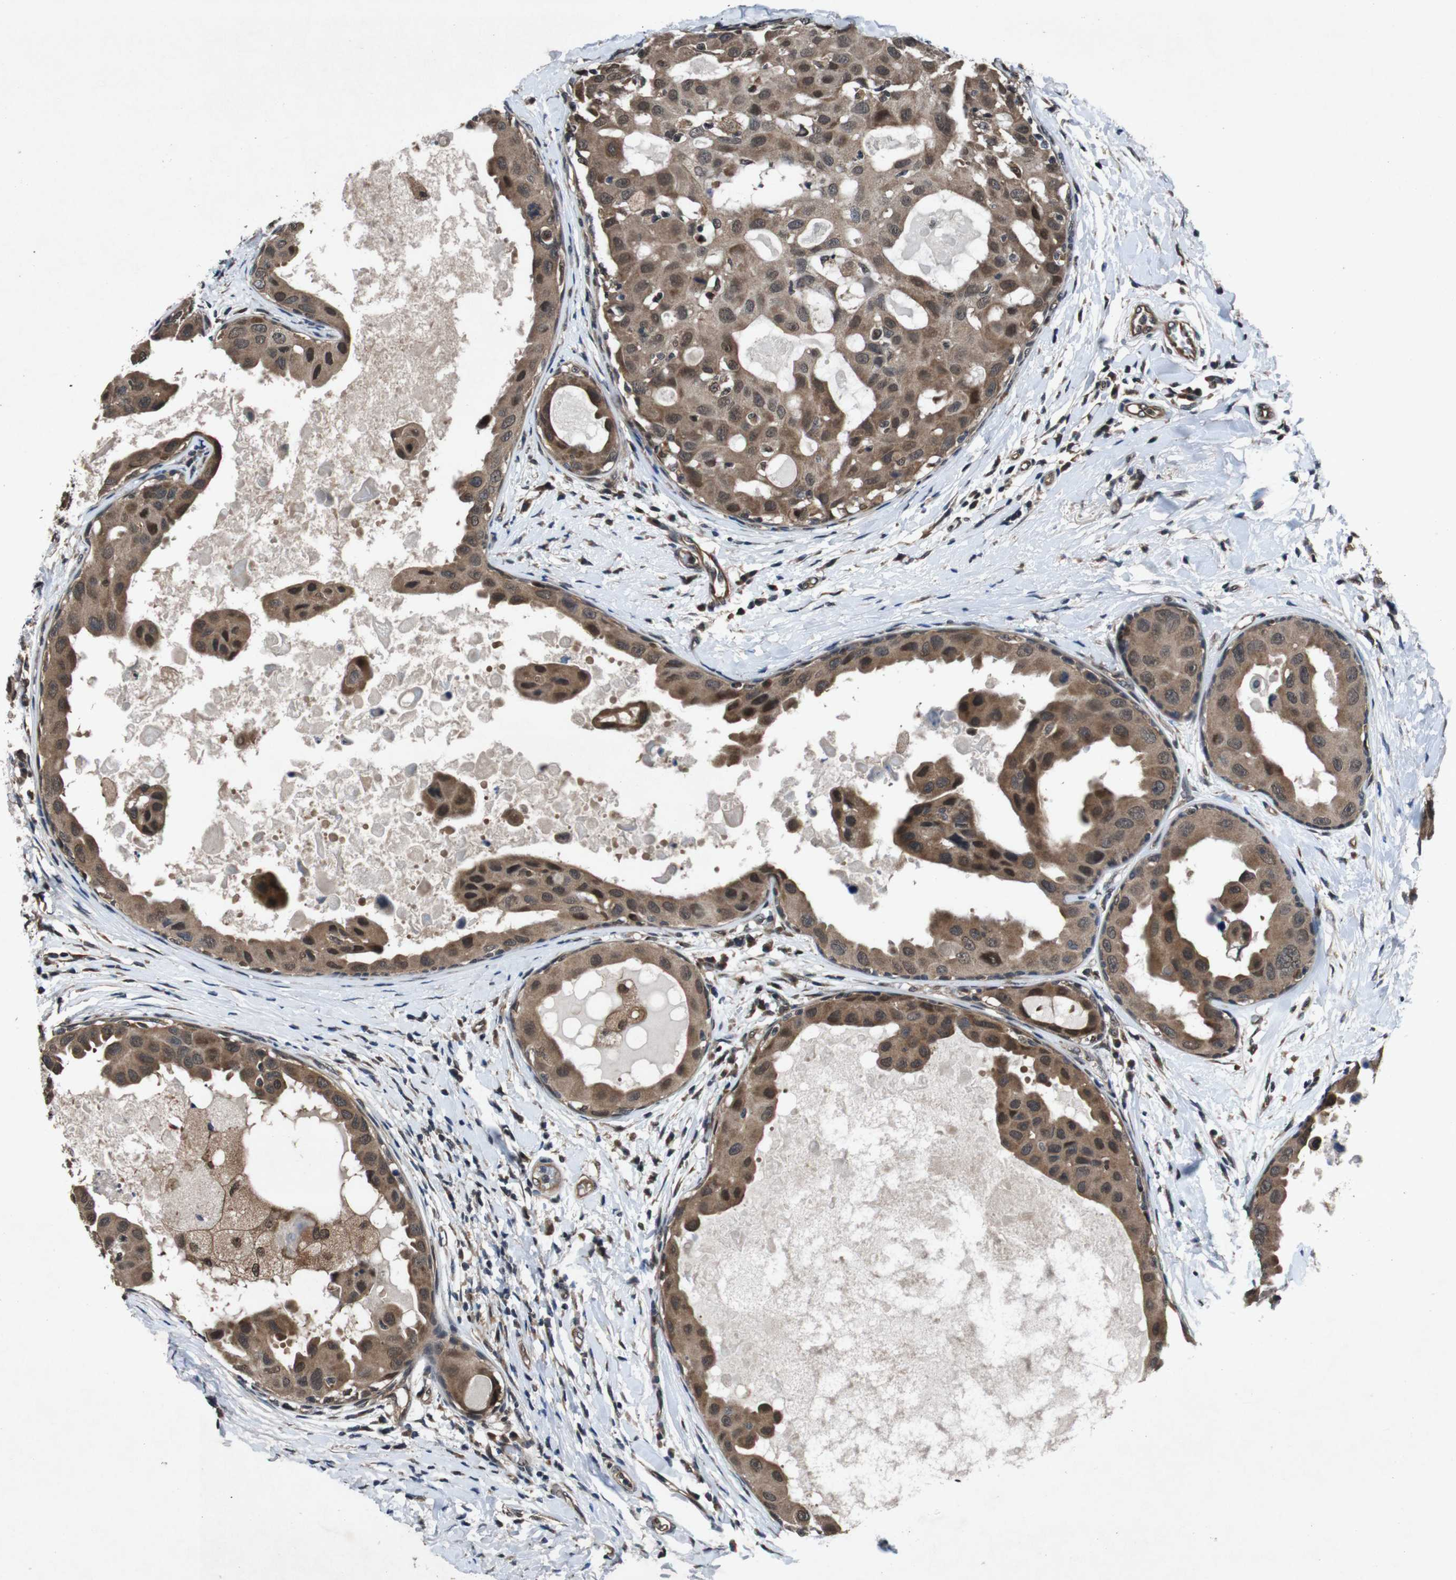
{"staining": {"intensity": "moderate", "quantity": ">75%", "location": "cytoplasmic/membranous,nuclear"}, "tissue": "breast cancer", "cell_type": "Tumor cells", "image_type": "cancer", "snomed": [{"axis": "morphology", "description": "Duct carcinoma"}, {"axis": "topography", "description": "Breast"}], "caption": "Tumor cells display medium levels of moderate cytoplasmic/membranous and nuclear positivity in approximately >75% of cells in breast infiltrating ductal carcinoma. The staining was performed using DAB to visualize the protein expression in brown, while the nuclei were stained in blue with hematoxylin (Magnification: 20x).", "gene": "SOCS1", "patient": {"sex": "female", "age": 27}}